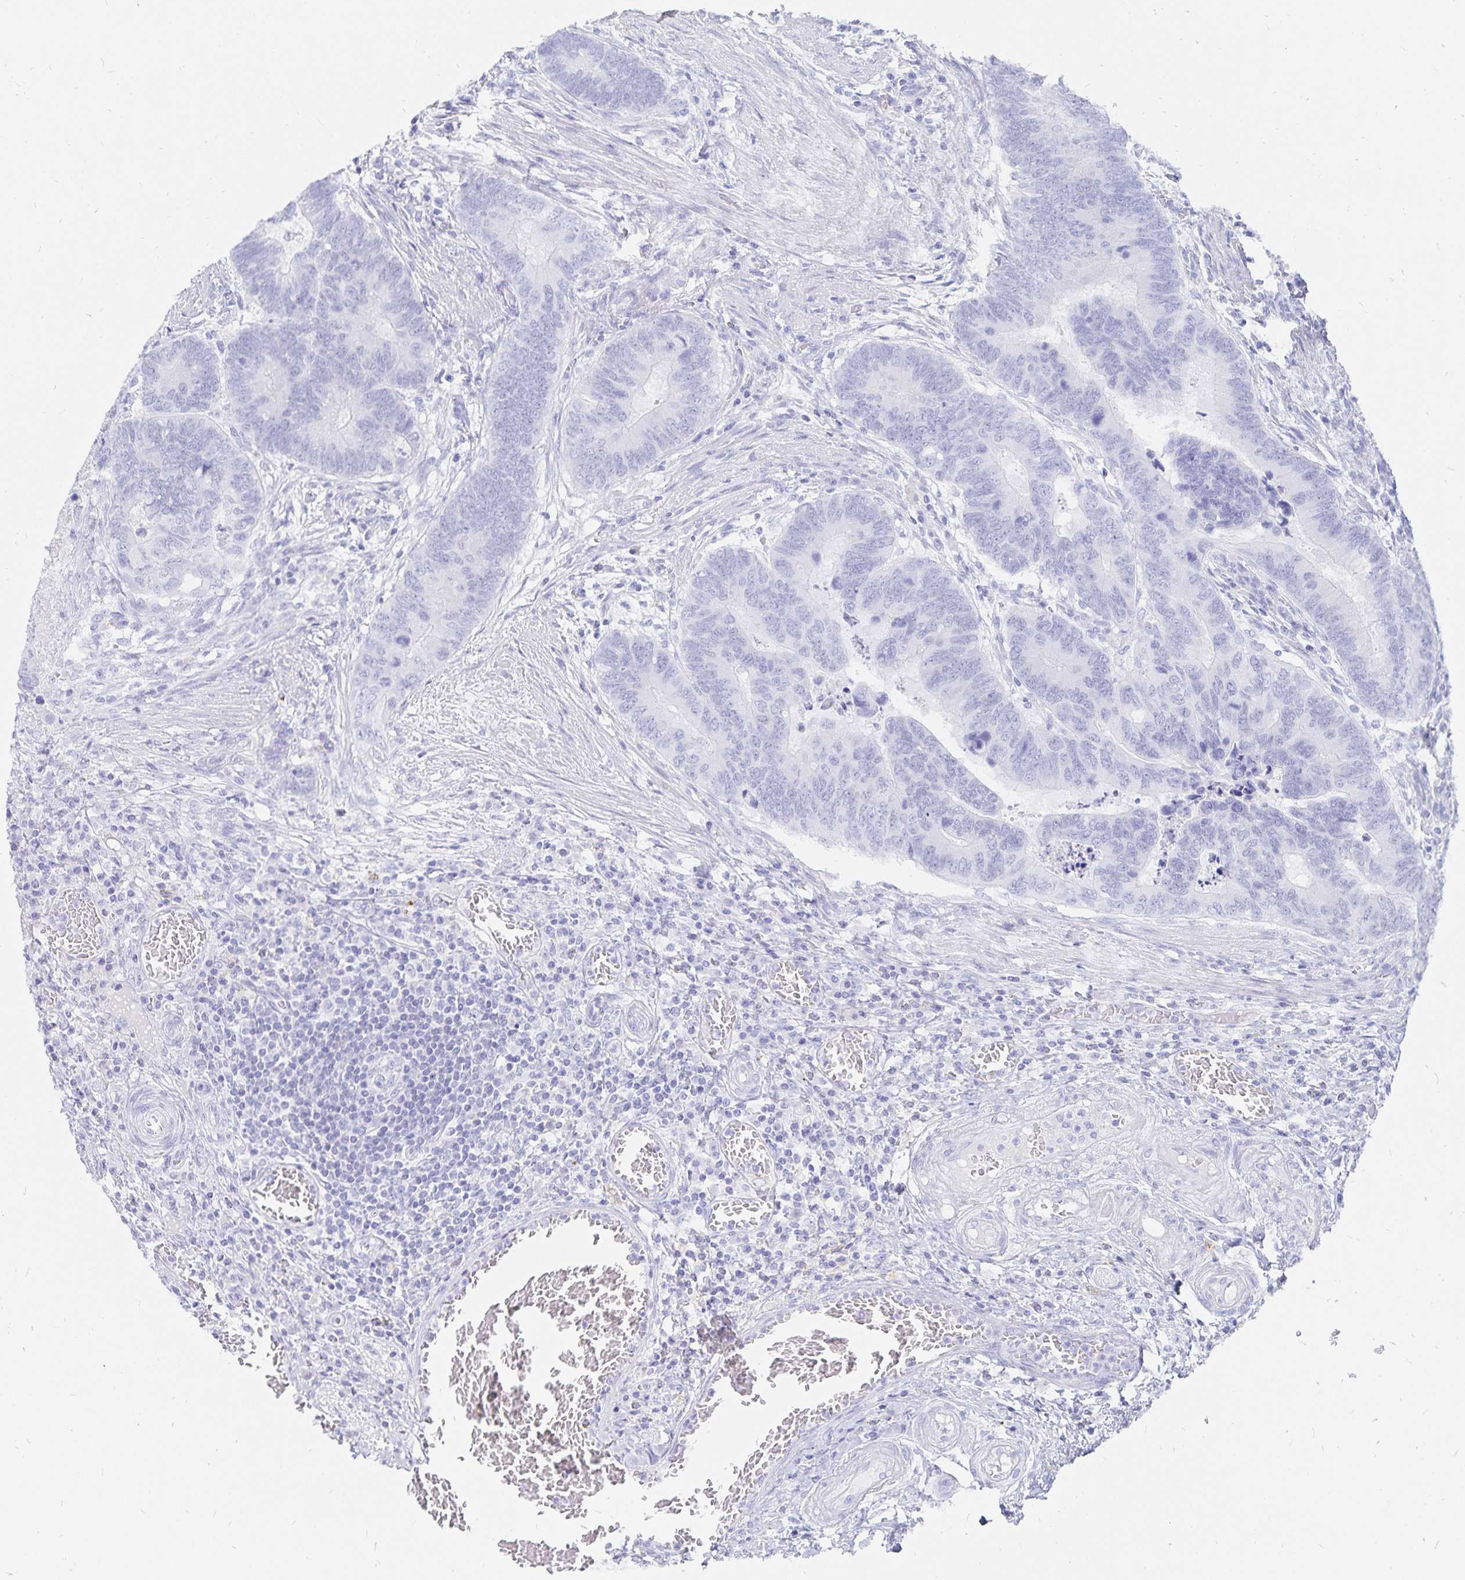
{"staining": {"intensity": "negative", "quantity": "none", "location": "none"}, "tissue": "colorectal cancer", "cell_type": "Tumor cells", "image_type": "cancer", "snomed": [{"axis": "morphology", "description": "Adenocarcinoma, NOS"}, {"axis": "topography", "description": "Colon"}], "caption": "DAB (3,3'-diaminobenzidine) immunohistochemical staining of human colorectal cancer demonstrates no significant positivity in tumor cells.", "gene": "INSL5", "patient": {"sex": "male", "age": 62}}